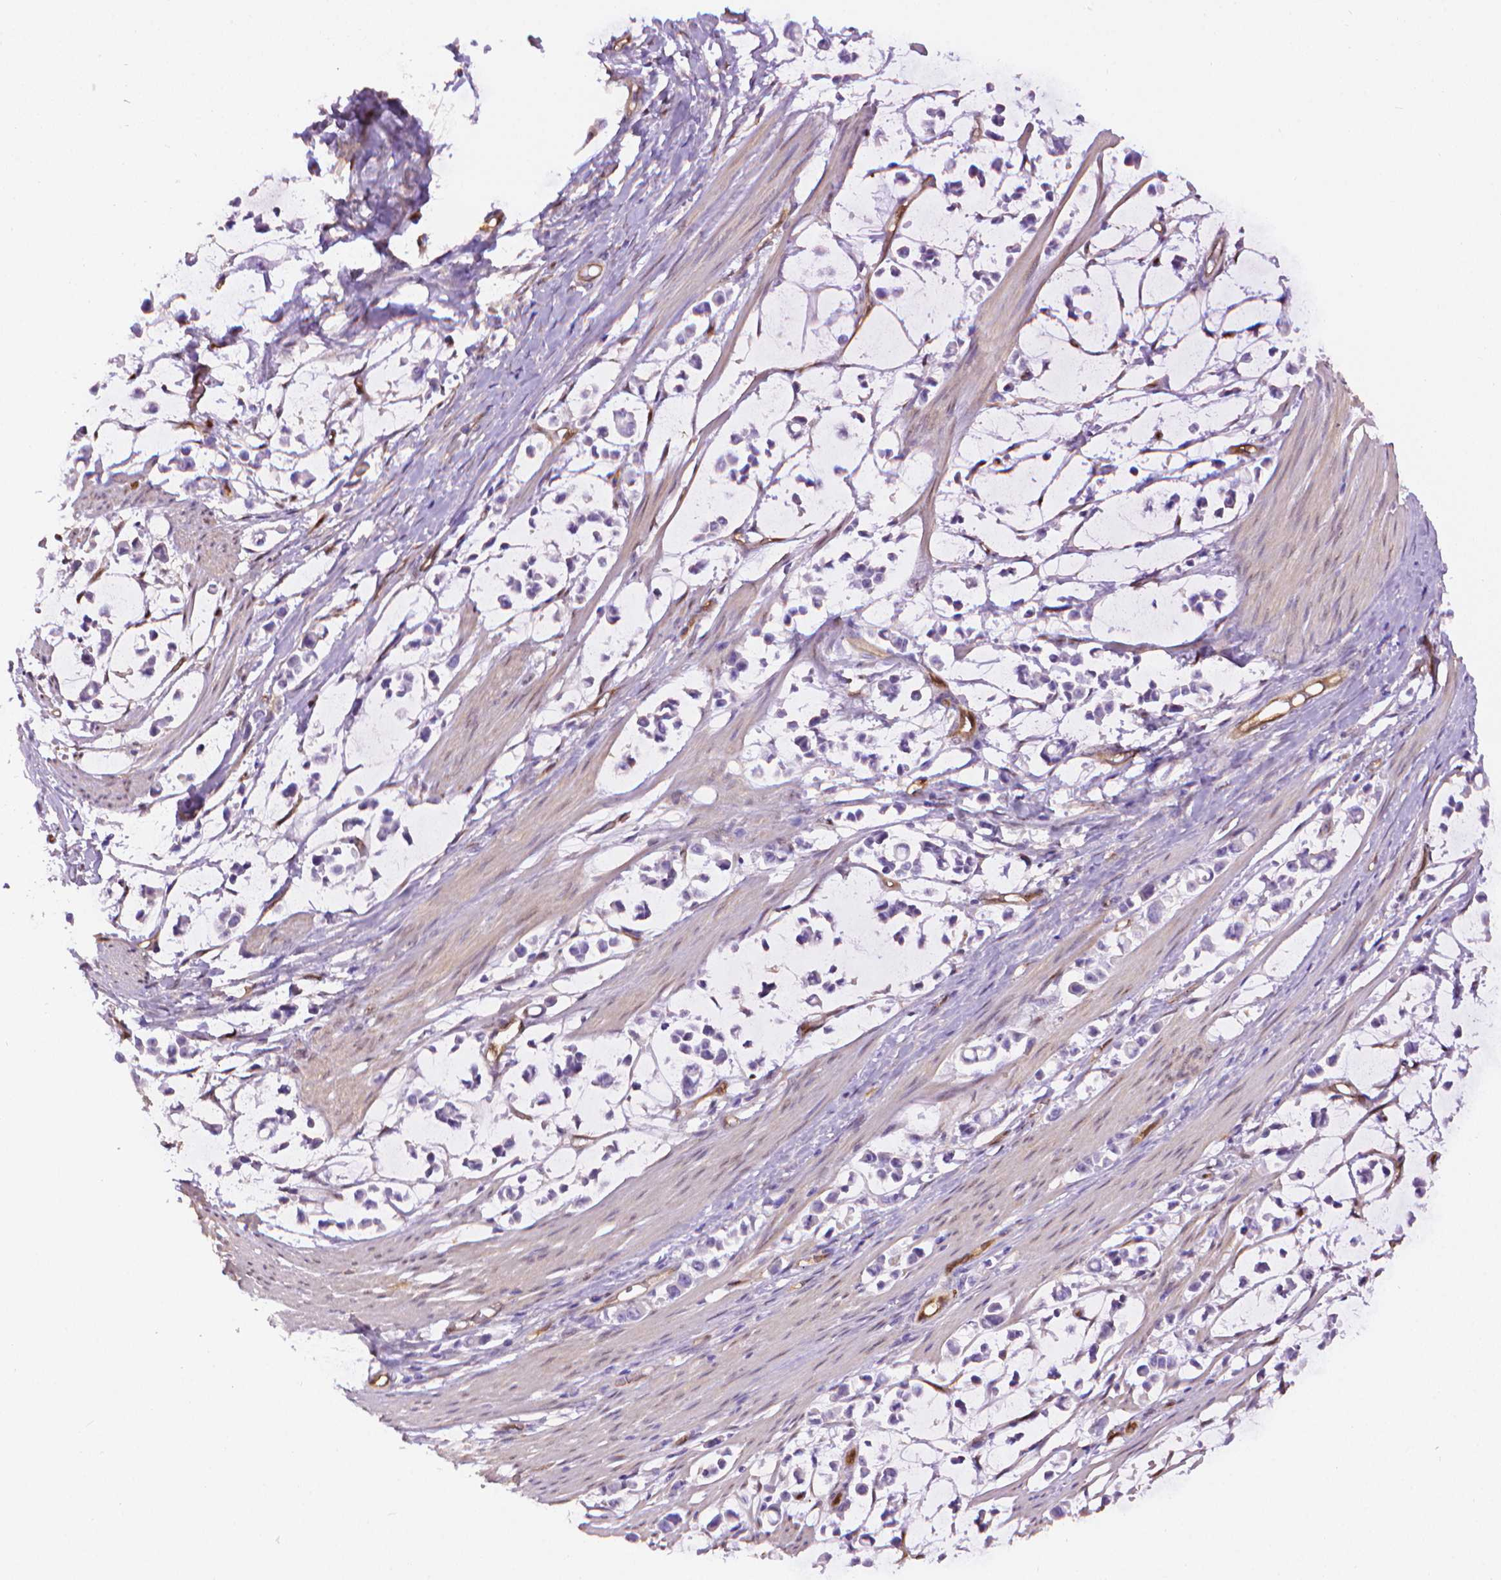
{"staining": {"intensity": "negative", "quantity": "none", "location": "none"}, "tissue": "stomach cancer", "cell_type": "Tumor cells", "image_type": "cancer", "snomed": [{"axis": "morphology", "description": "Adenocarcinoma, NOS"}, {"axis": "topography", "description": "Stomach"}], "caption": "Immunohistochemical staining of human stomach cancer (adenocarcinoma) shows no significant expression in tumor cells. (IHC, brightfield microscopy, high magnification).", "gene": "CLIC4", "patient": {"sex": "male", "age": 82}}